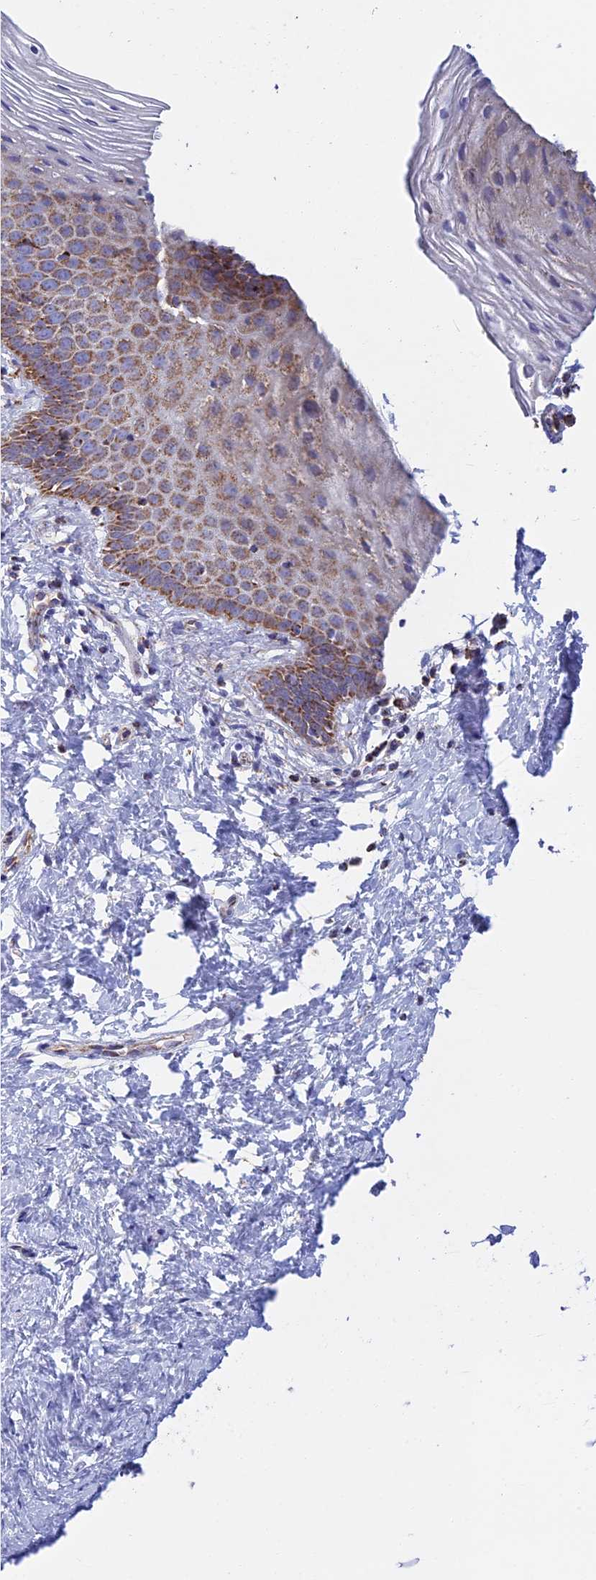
{"staining": {"intensity": "moderate", "quantity": "25%-75%", "location": "cytoplasmic/membranous"}, "tissue": "vagina", "cell_type": "Squamous epithelial cells", "image_type": "normal", "snomed": [{"axis": "morphology", "description": "Normal tissue, NOS"}, {"axis": "topography", "description": "Vagina"}], "caption": "DAB immunohistochemical staining of normal human vagina exhibits moderate cytoplasmic/membranous protein staining in about 25%-75% of squamous epithelial cells. Ihc stains the protein in brown and the nuclei are stained blue.", "gene": "CS", "patient": {"sex": "female", "age": 32}}